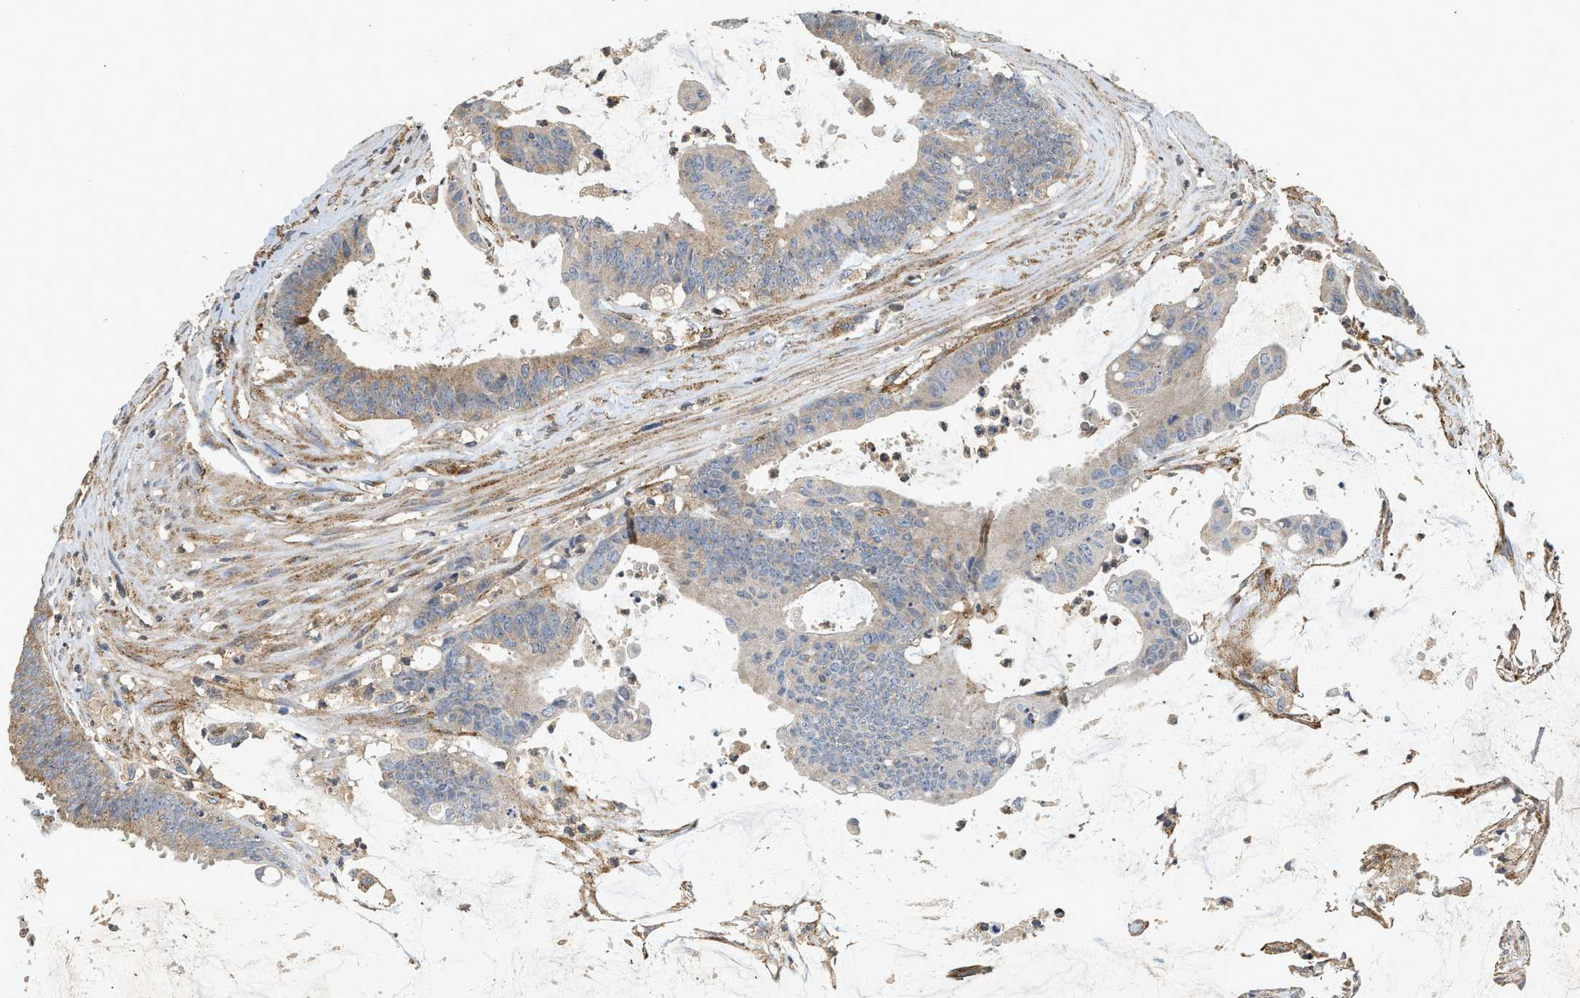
{"staining": {"intensity": "moderate", "quantity": "<25%", "location": "cytoplasmic/membranous"}, "tissue": "colorectal cancer", "cell_type": "Tumor cells", "image_type": "cancer", "snomed": [{"axis": "morphology", "description": "Adenocarcinoma, NOS"}, {"axis": "topography", "description": "Rectum"}], "caption": "Immunohistochemistry (IHC) histopathology image of colorectal cancer (adenocarcinoma) stained for a protein (brown), which demonstrates low levels of moderate cytoplasmic/membranous expression in about <25% of tumor cells.", "gene": "HIP1", "patient": {"sex": "female", "age": 66}}